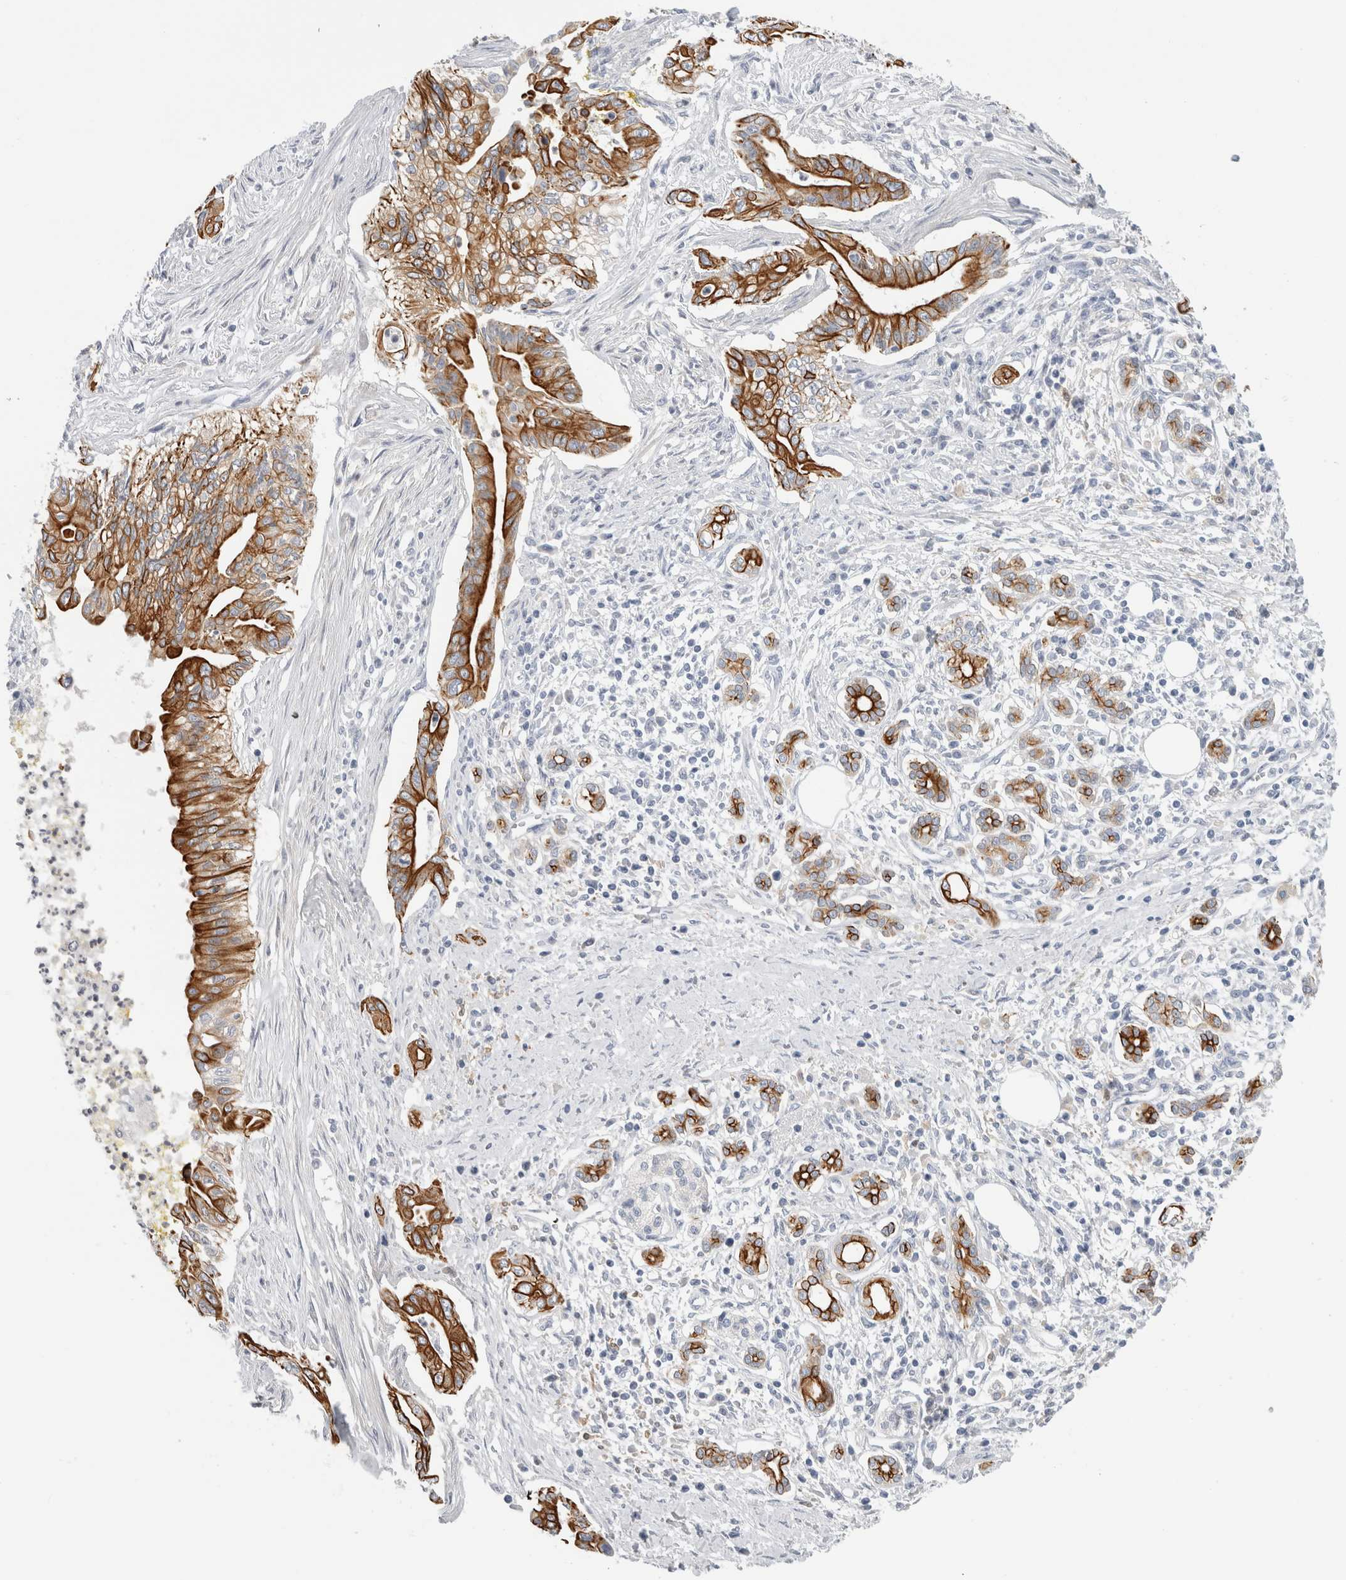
{"staining": {"intensity": "strong", "quantity": ">75%", "location": "cytoplasmic/membranous"}, "tissue": "pancreatic cancer", "cell_type": "Tumor cells", "image_type": "cancer", "snomed": [{"axis": "morphology", "description": "Adenocarcinoma, NOS"}, {"axis": "topography", "description": "Pancreas"}], "caption": "Pancreatic cancer was stained to show a protein in brown. There is high levels of strong cytoplasmic/membranous staining in approximately >75% of tumor cells.", "gene": "SLC20A2", "patient": {"sex": "male", "age": 58}}